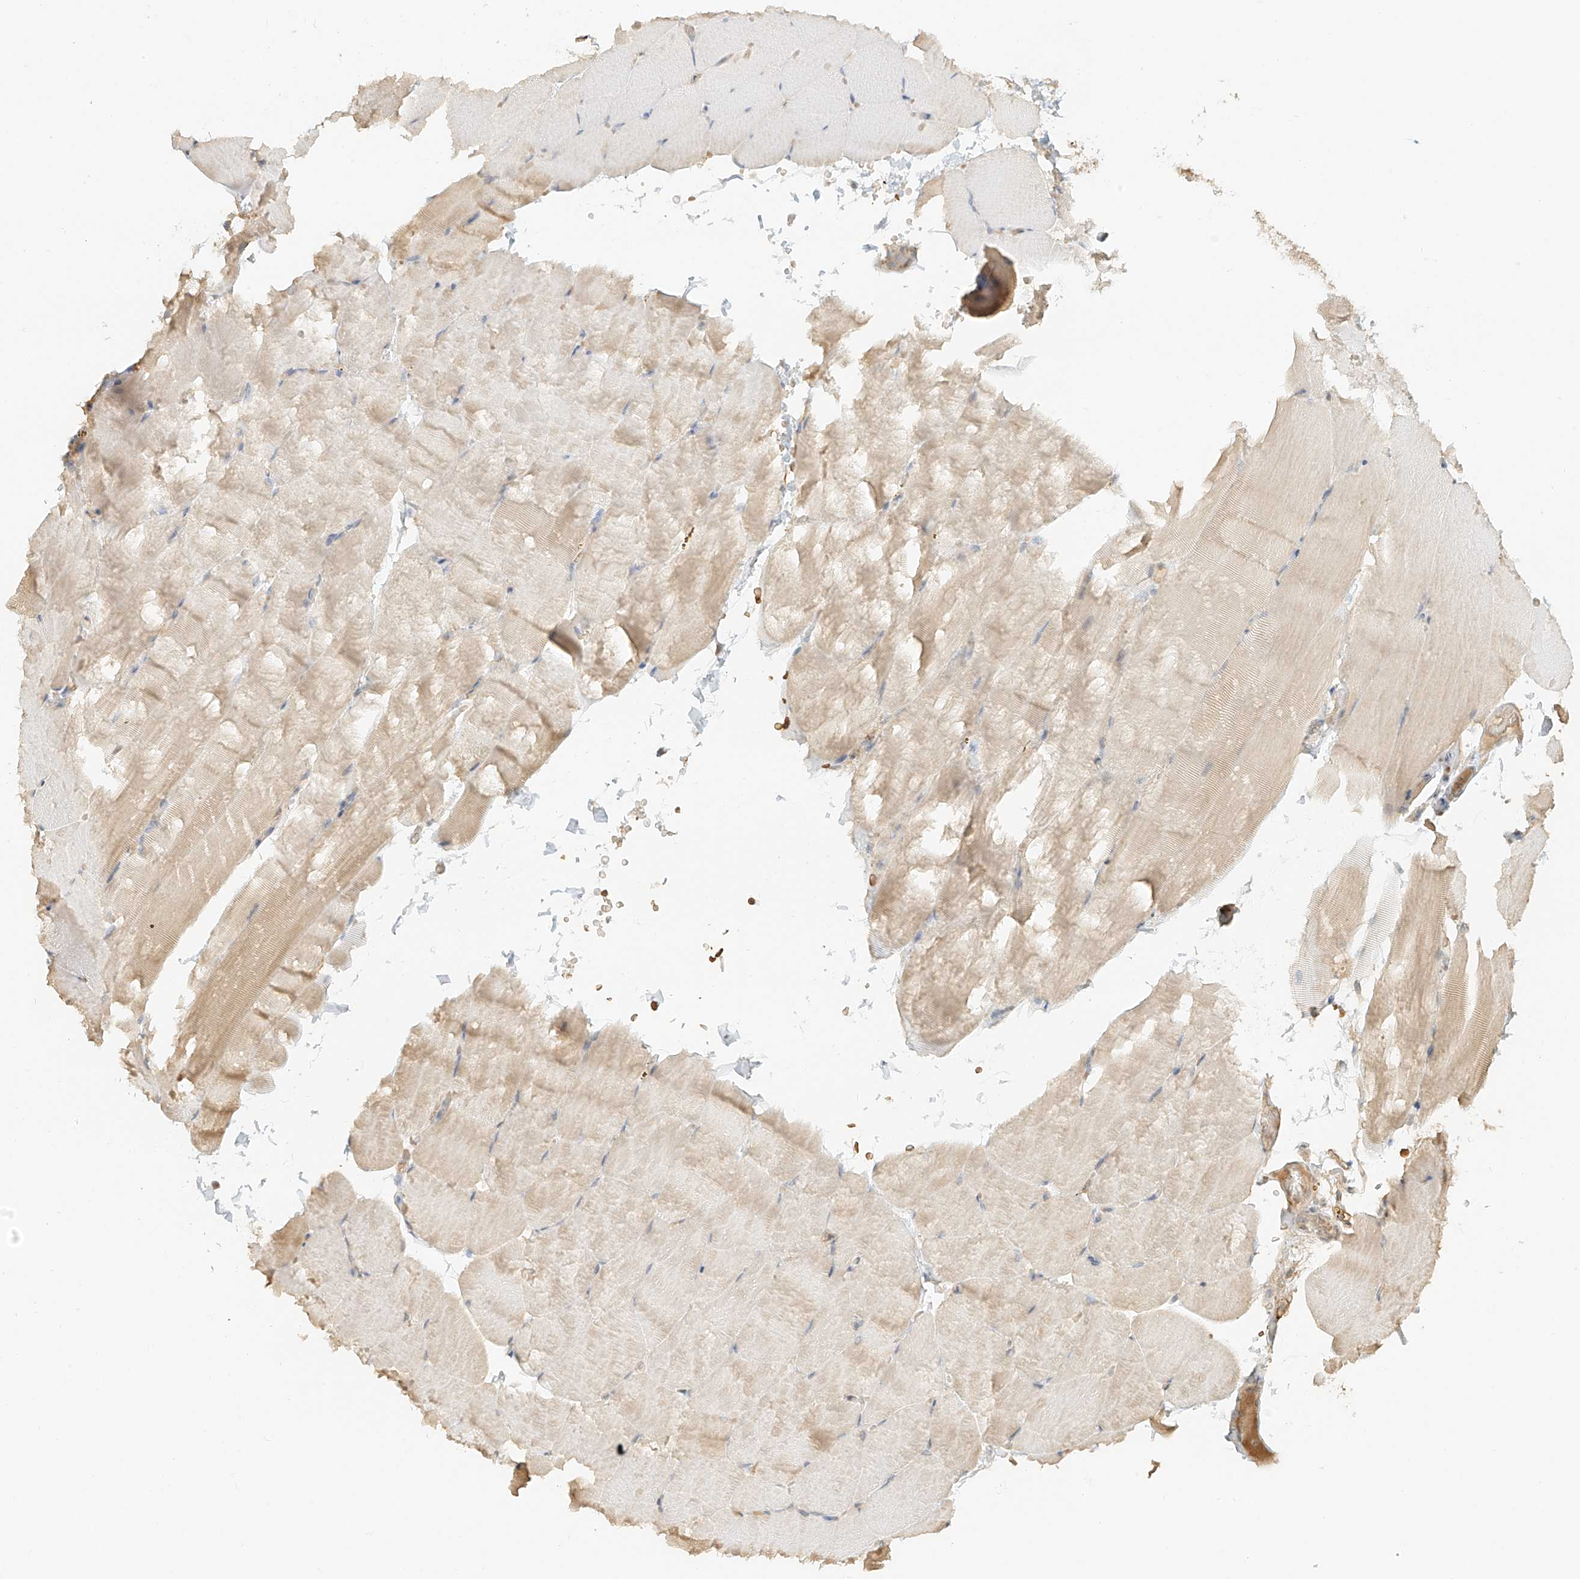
{"staining": {"intensity": "weak", "quantity": "25%-75%", "location": "cytoplasmic/membranous"}, "tissue": "skeletal muscle", "cell_type": "Myocytes", "image_type": "normal", "snomed": [{"axis": "morphology", "description": "Normal tissue, NOS"}, {"axis": "topography", "description": "Skeletal muscle"}, {"axis": "topography", "description": "Parathyroid gland"}], "caption": "Immunohistochemistry (IHC) staining of benign skeletal muscle, which reveals low levels of weak cytoplasmic/membranous expression in about 25%-75% of myocytes indicating weak cytoplasmic/membranous protein positivity. The staining was performed using DAB (brown) for protein detection and nuclei were counterstained in hematoxylin (blue).", "gene": "UPK1B", "patient": {"sex": "female", "age": 37}}